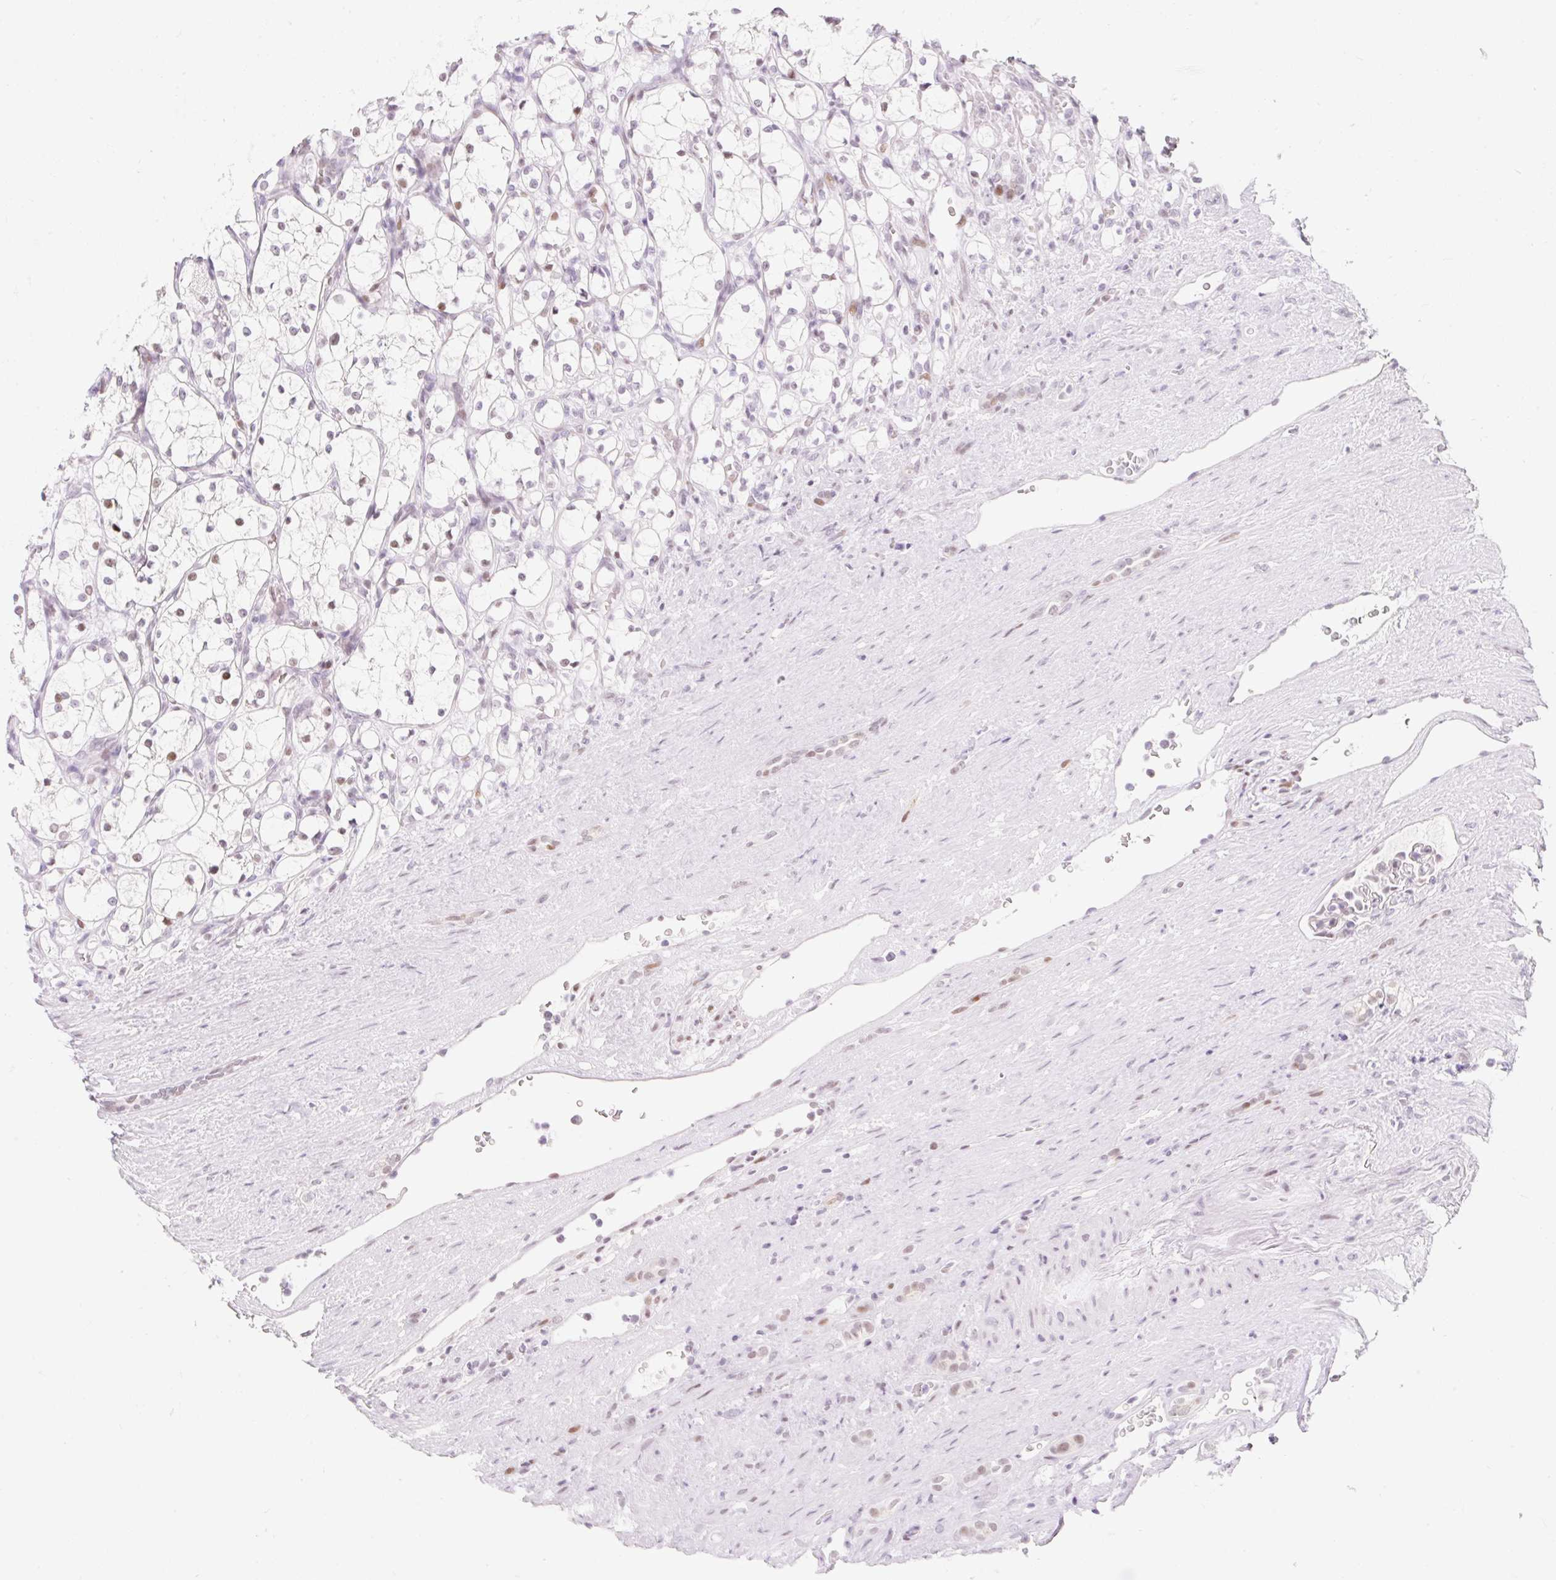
{"staining": {"intensity": "negative", "quantity": "none", "location": "none"}, "tissue": "renal cancer", "cell_type": "Tumor cells", "image_type": "cancer", "snomed": [{"axis": "morphology", "description": "Adenocarcinoma, NOS"}, {"axis": "topography", "description": "Kidney"}], "caption": "A histopathology image of renal cancer stained for a protein displays no brown staining in tumor cells.", "gene": "H2BW1", "patient": {"sex": "female", "age": 69}}